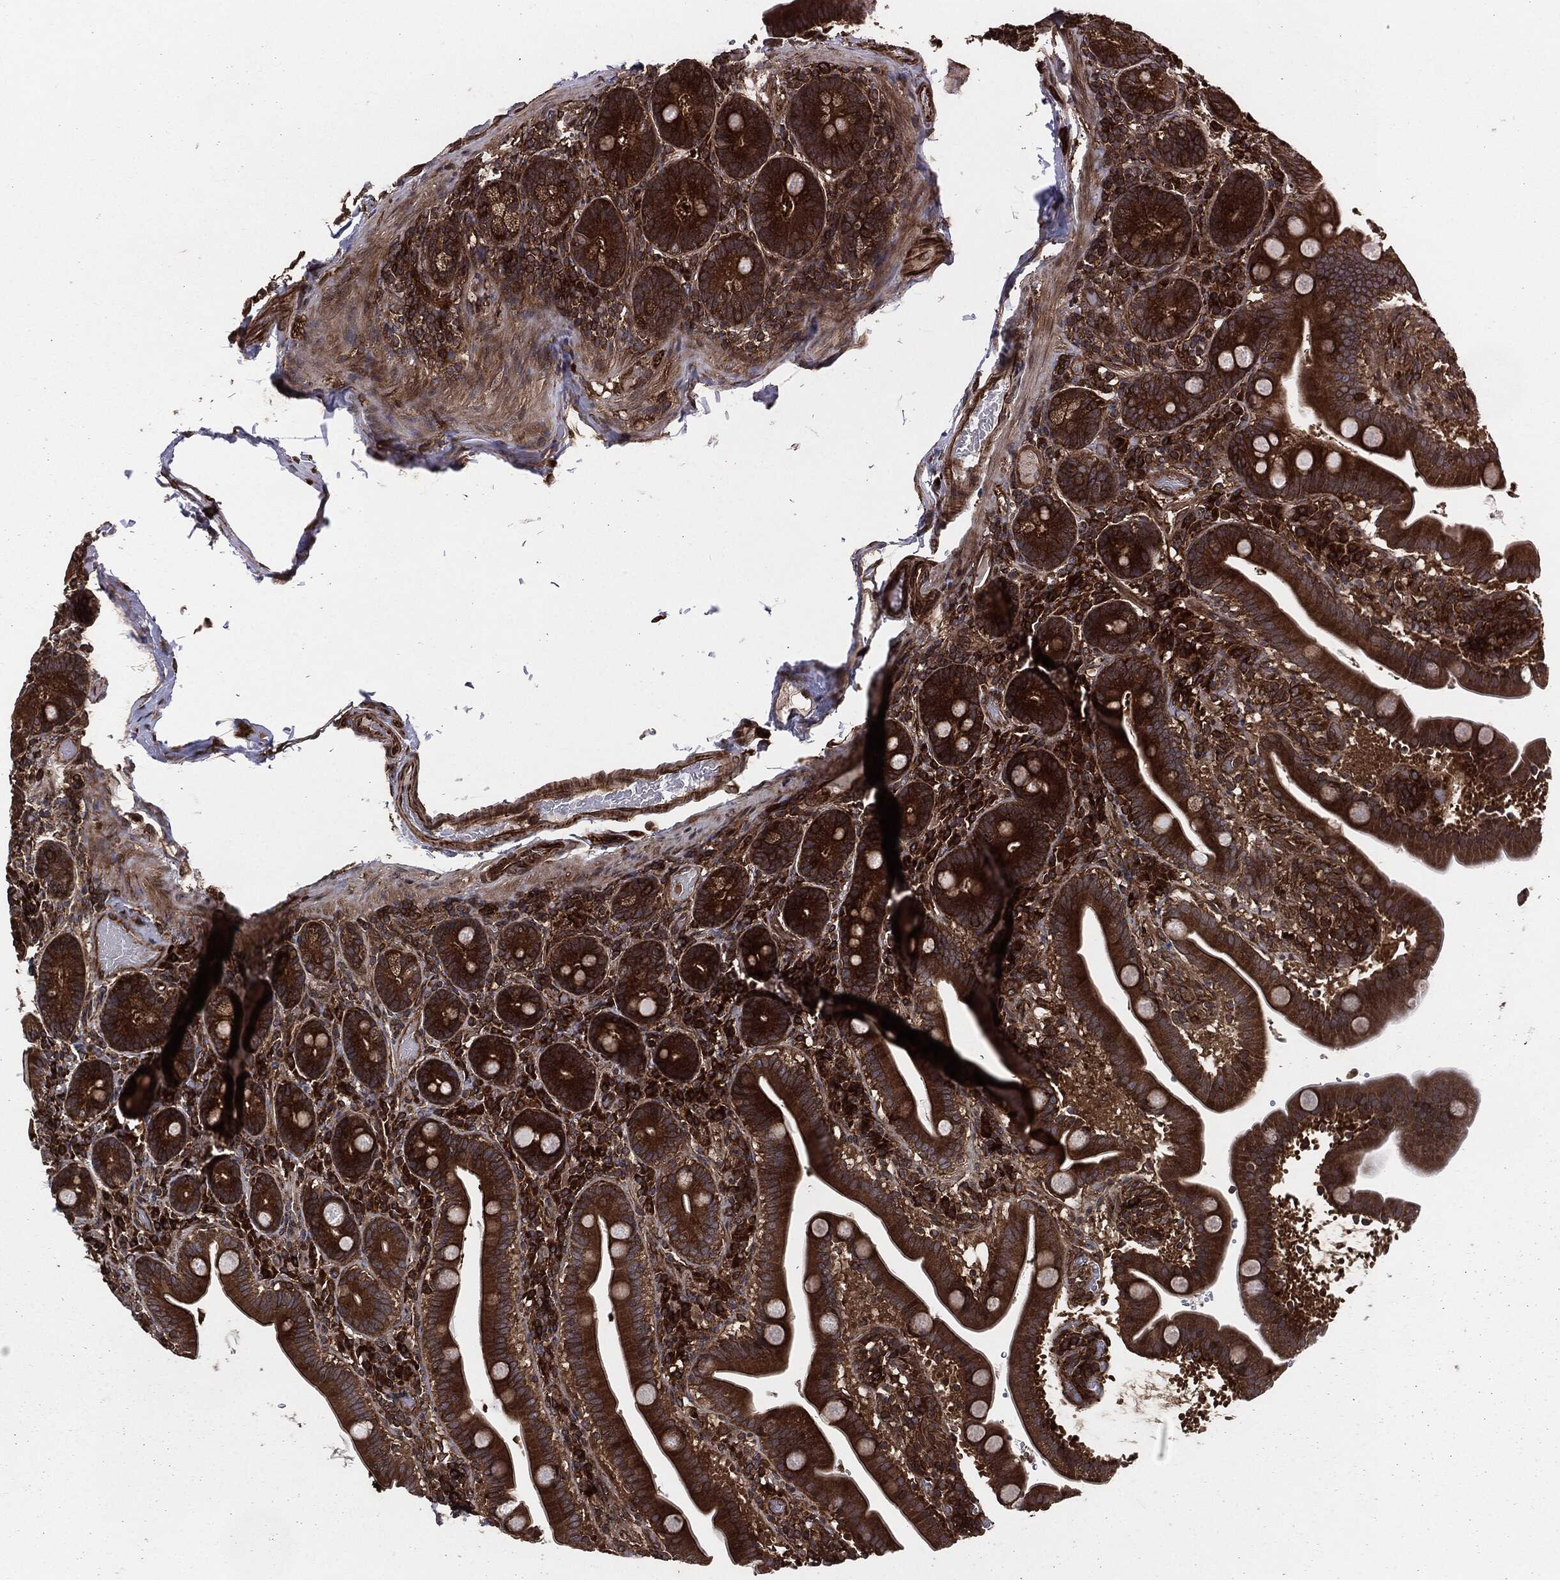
{"staining": {"intensity": "strong", "quantity": "25%-75%", "location": "cytoplasmic/membranous"}, "tissue": "small intestine", "cell_type": "Glandular cells", "image_type": "normal", "snomed": [{"axis": "morphology", "description": "Normal tissue, NOS"}, {"axis": "topography", "description": "Small intestine"}], "caption": "A micrograph showing strong cytoplasmic/membranous expression in approximately 25%-75% of glandular cells in normal small intestine, as visualized by brown immunohistochemical staining.", "gene": "RAP1GDS1", "patient": {"sex": "male", "age": 66}}